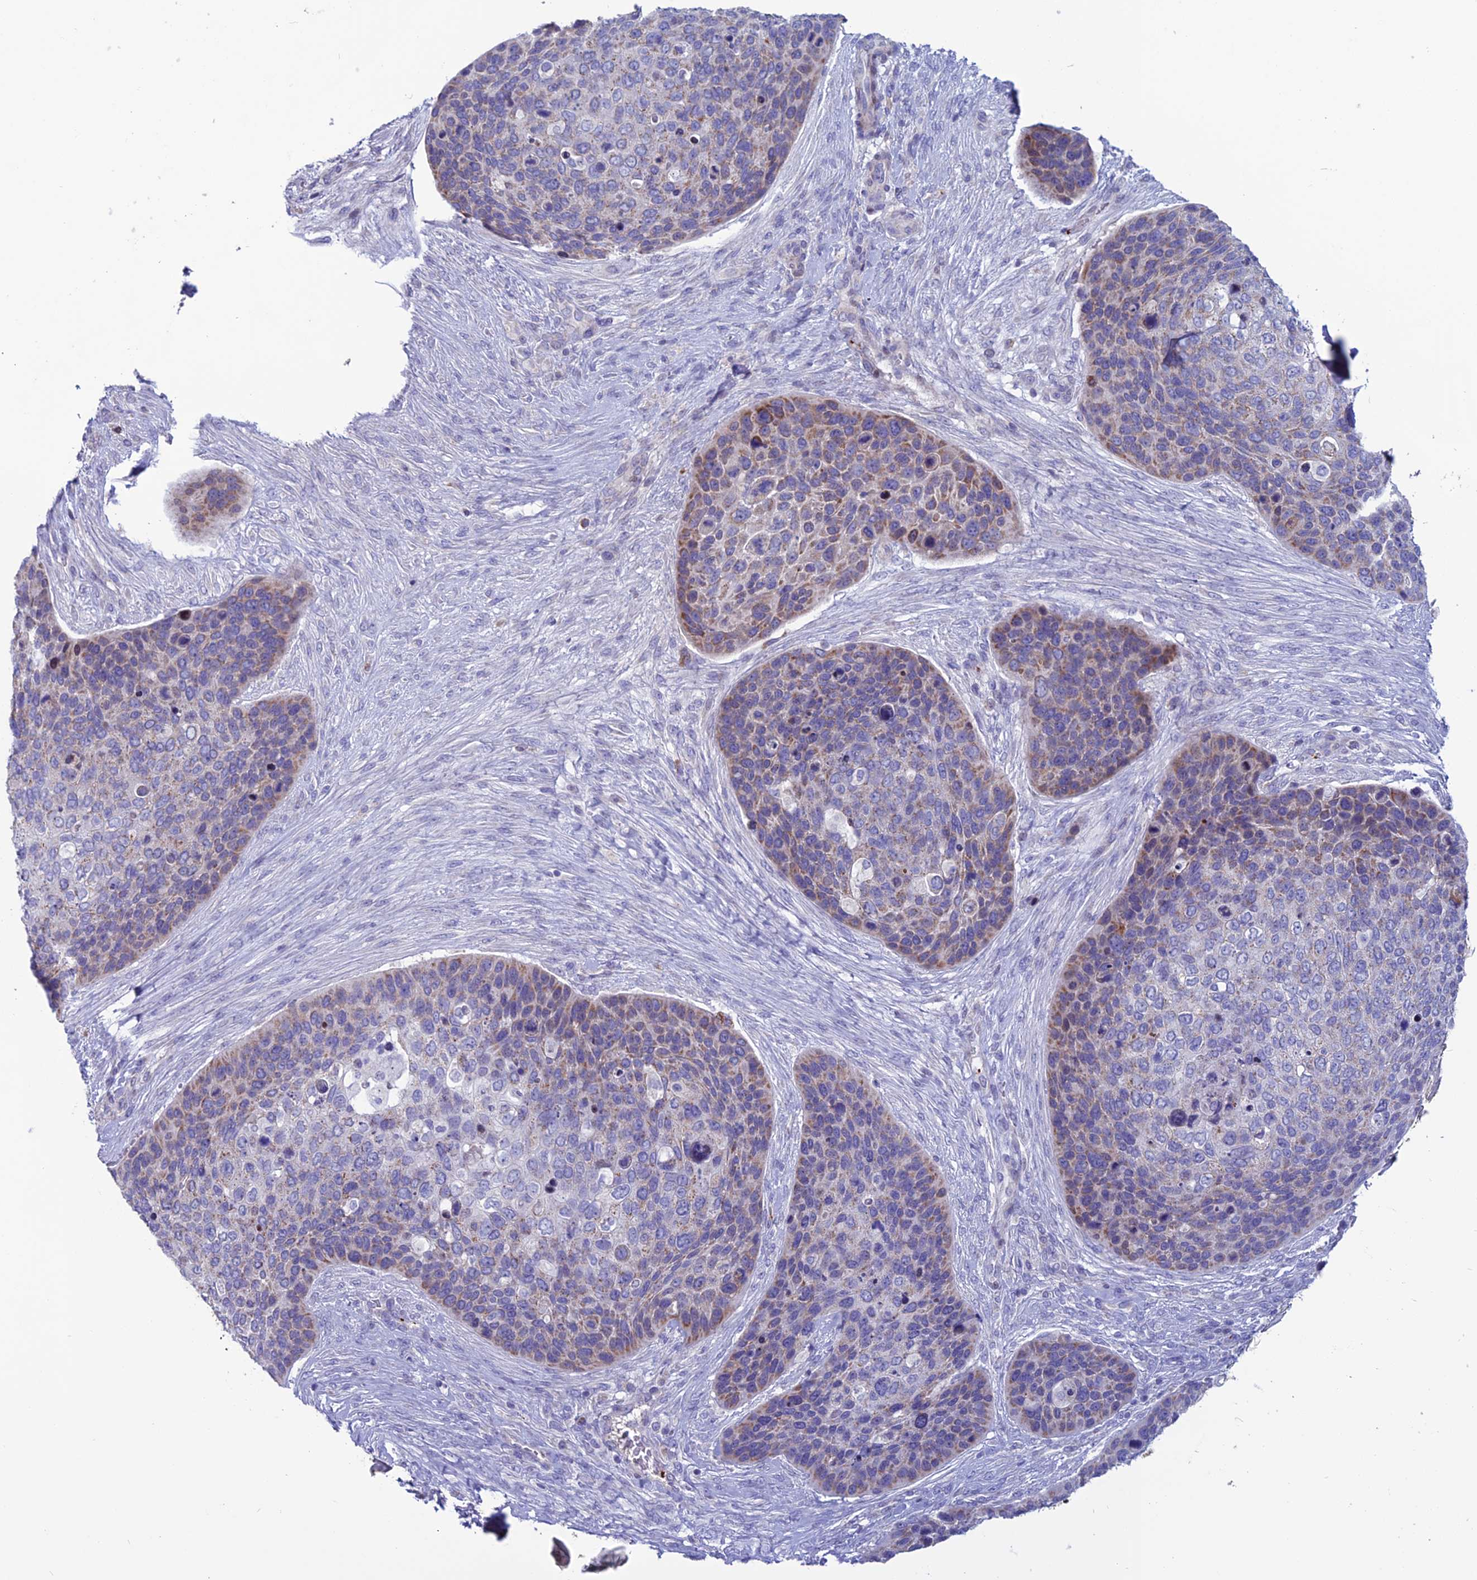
{"staining": {"intensity": "moderate", "quantity": "<25%", "location": "cytoplasmic/membranous"}, "tissue": "skin cancer", "cell_type": "Tumor cells", "image_type": "cancer", "snomed": [{"axis": "morphology", "description": "Basal cell carcinoma"}, {"axis": "topography", "description": "Skin"}], "caption": "Immunohistochemical staining of human skin cancer (basal cell carcinoma) displays low levels of moderate cytoplasmic/membranous protein expression in approximately <25% of tumor cells.", "gene": "C21orf140", "patient": {"sex": "female", "age": 74}}